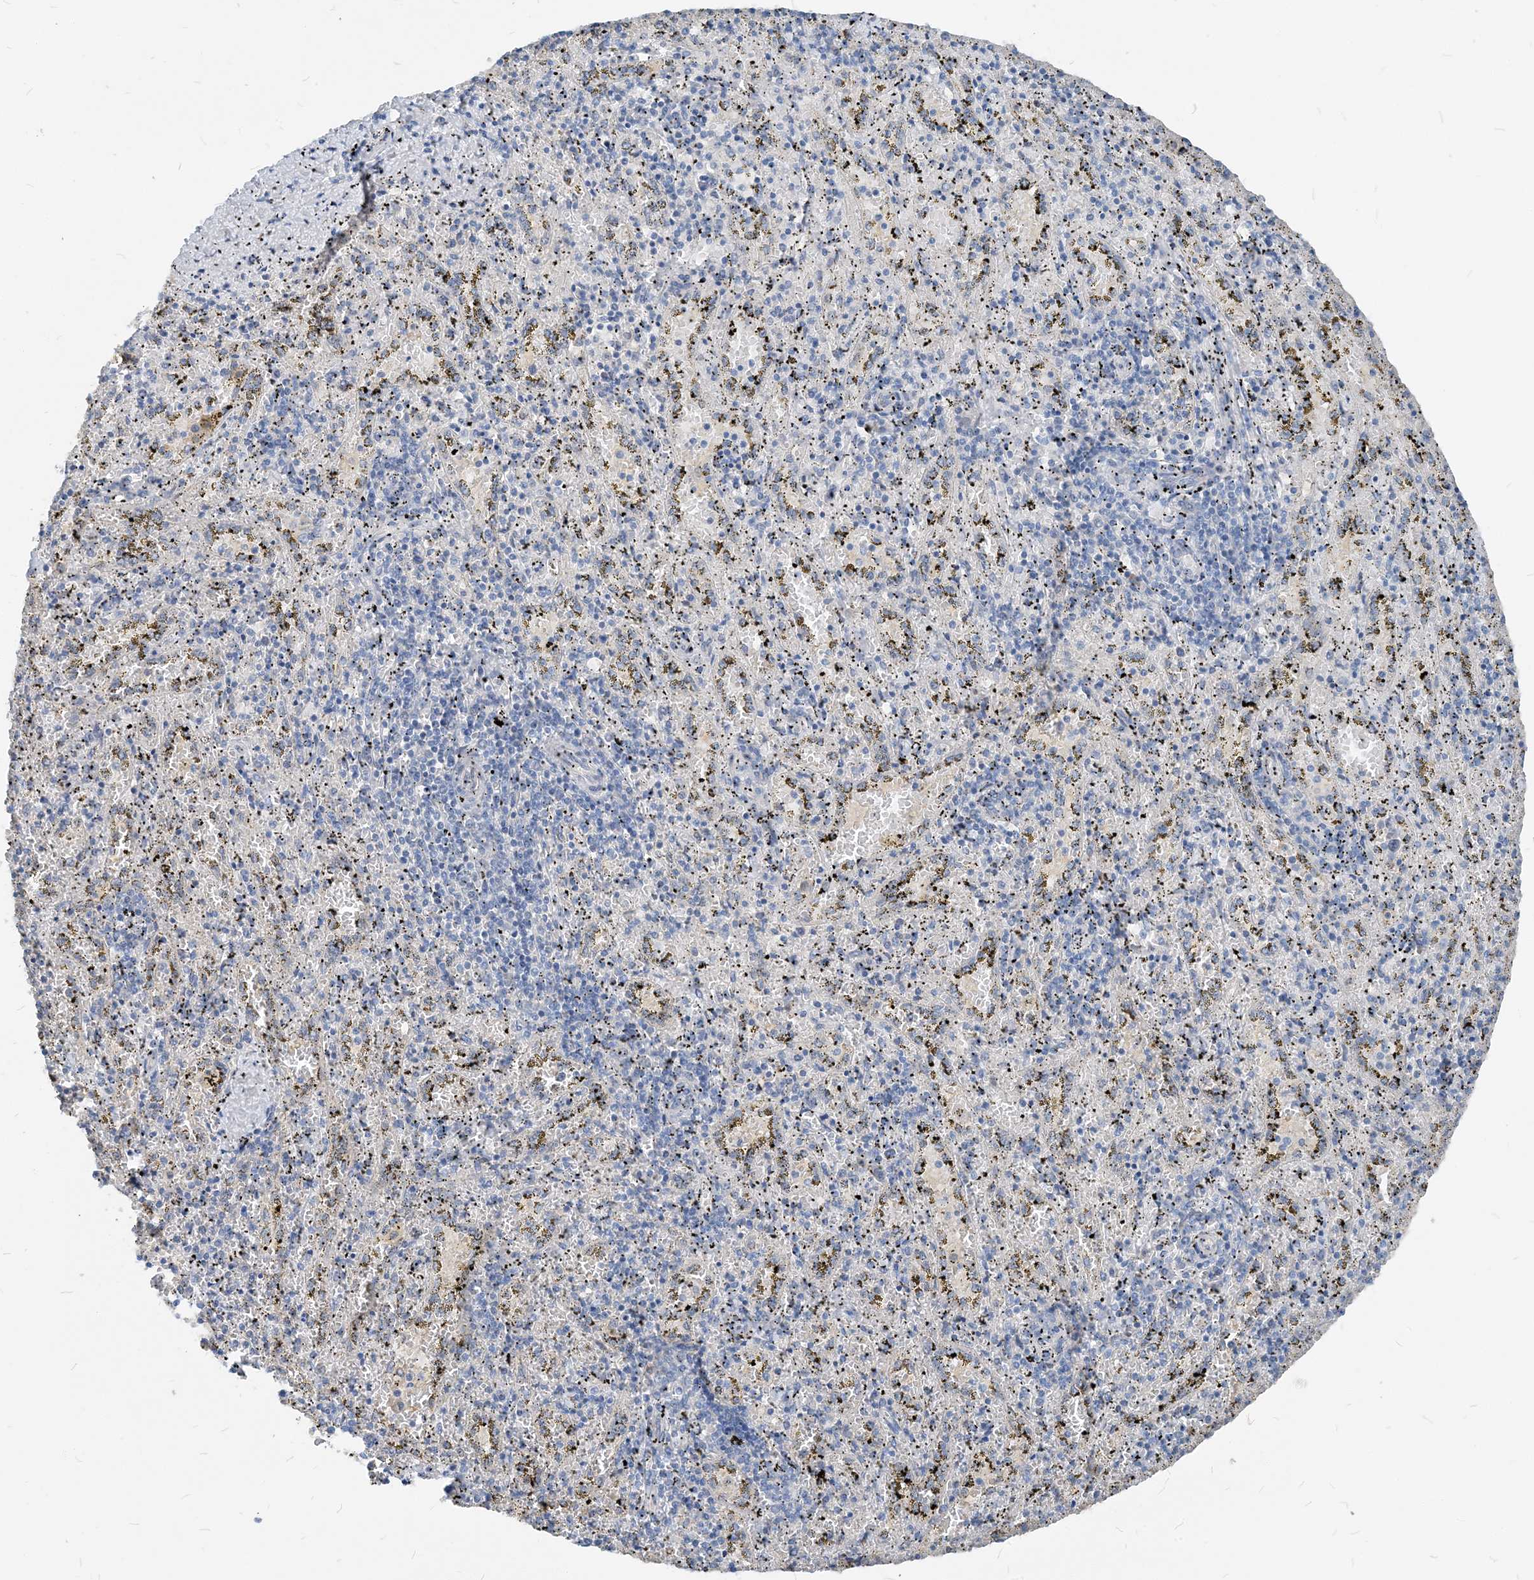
{"staining": {"intensity": "negative", "quantity": "none", "location": "none"}, "tissue": "spleen", "cell_type": "Cells in red pulp", "image_type": "normal", "snomed": [{"axis": "morphology", "description": "Normal tissue, NOS"}, {"axis": "topography", "description": "Spleen"}], "caption": "Cells in red pulp show no significant protein expression in benign spleen. (DAB (3,3'-diaminobenzidine) immunohistochemistry, high magnification).", "gene": "NCOA7", "patient": {"sex": "male", "age": 11}}